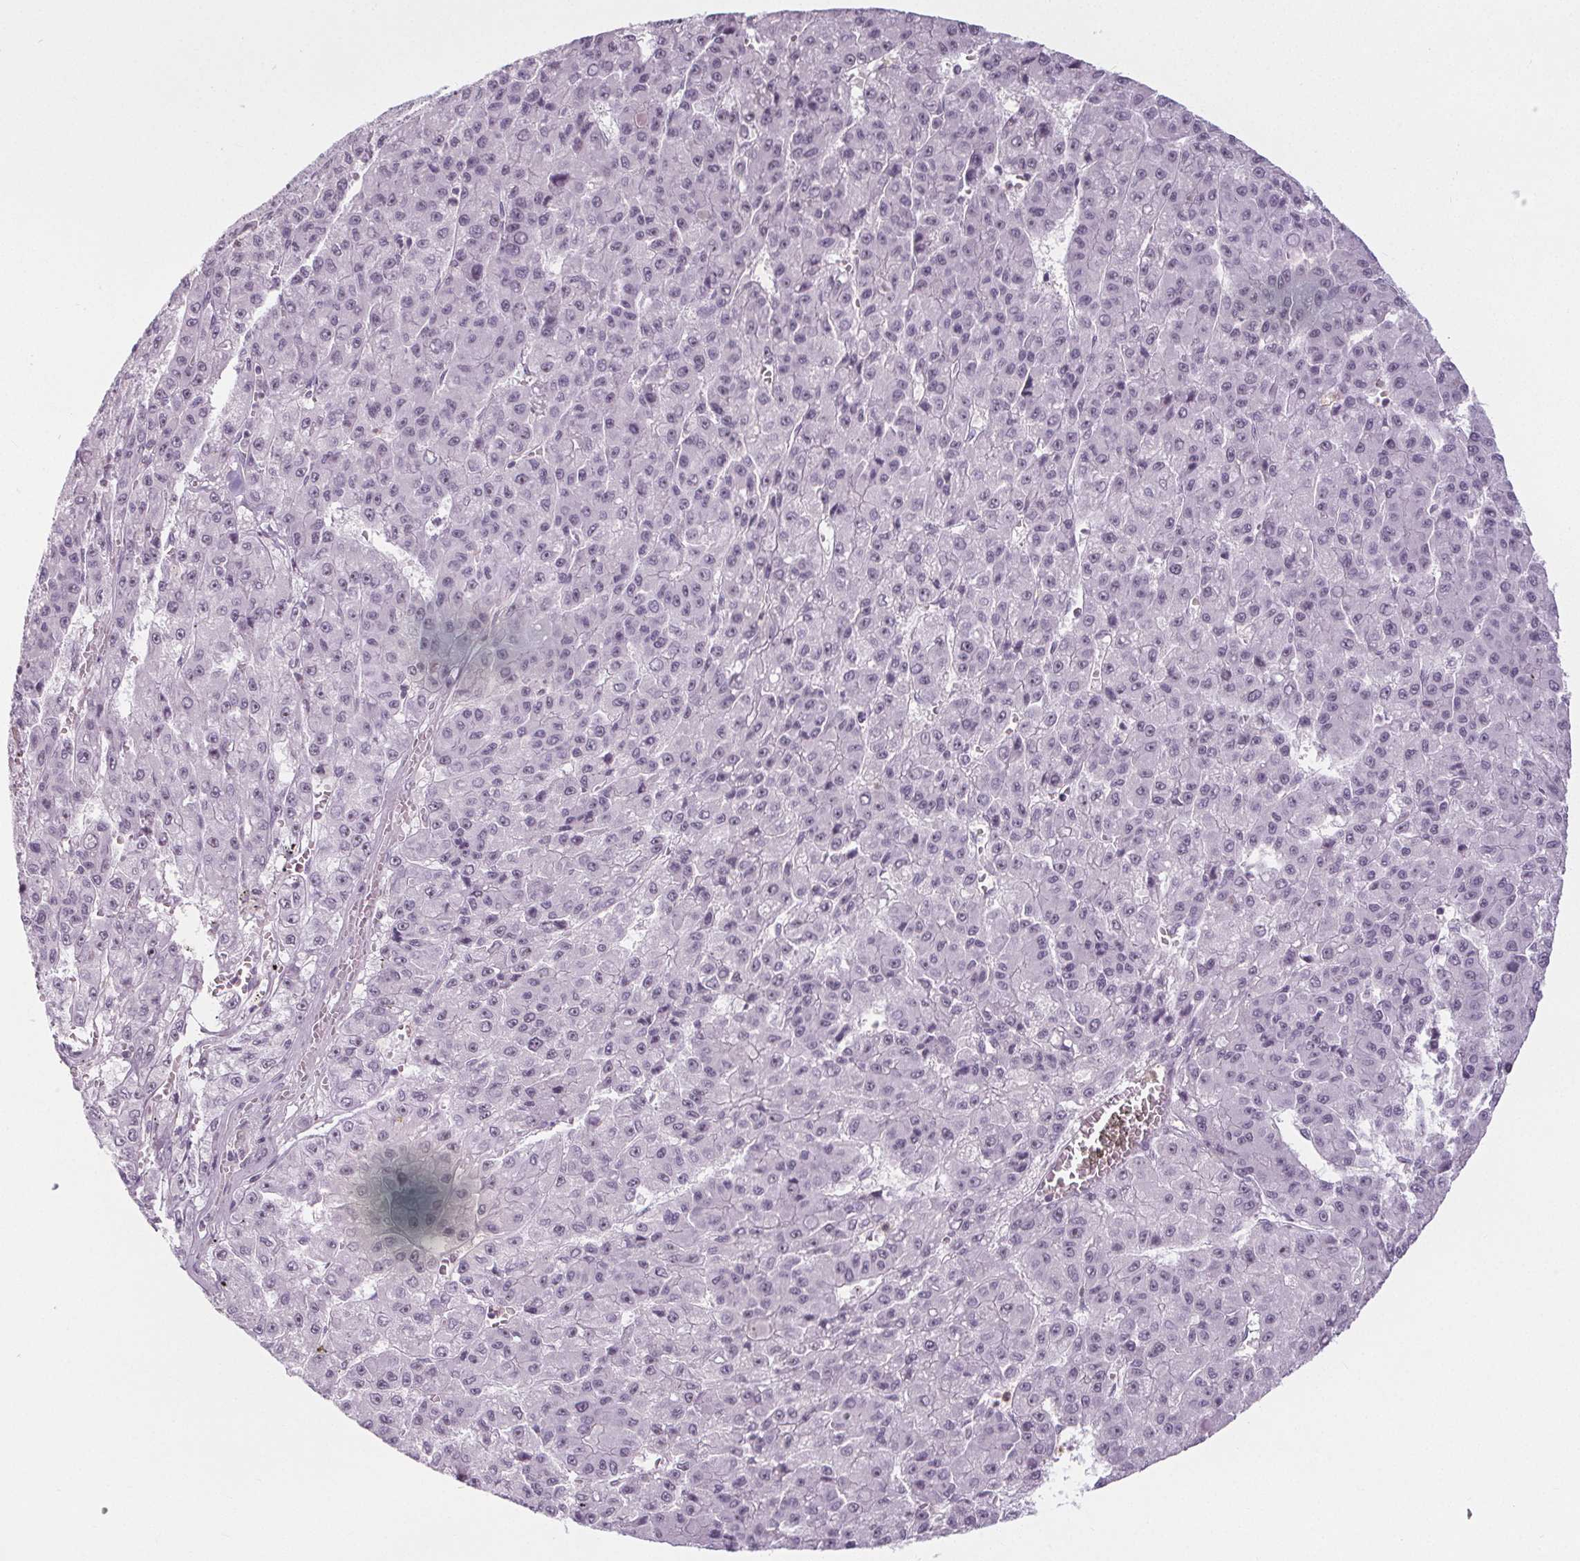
{"staining": {"intensity": "weak", "quantity": "<25%", "location": "nuclear"}, "tissue": "liver cancer", "cell_type": "Tumor cells", "image_type": "cancer", "snomed": [{"axis": "morphology", "description": "Carcinoma, Hepatocellular, NOS"}, {"axis": "topography", "description": "Liver"}], "caption": "DAB (3,3'-diaminobenzidine) immunohistochemical staining of human liver cancer exhibits no significant positivity in tumor cells.", "gene": "NOLC1", "patient": {"sex": "male", "age": 70}}